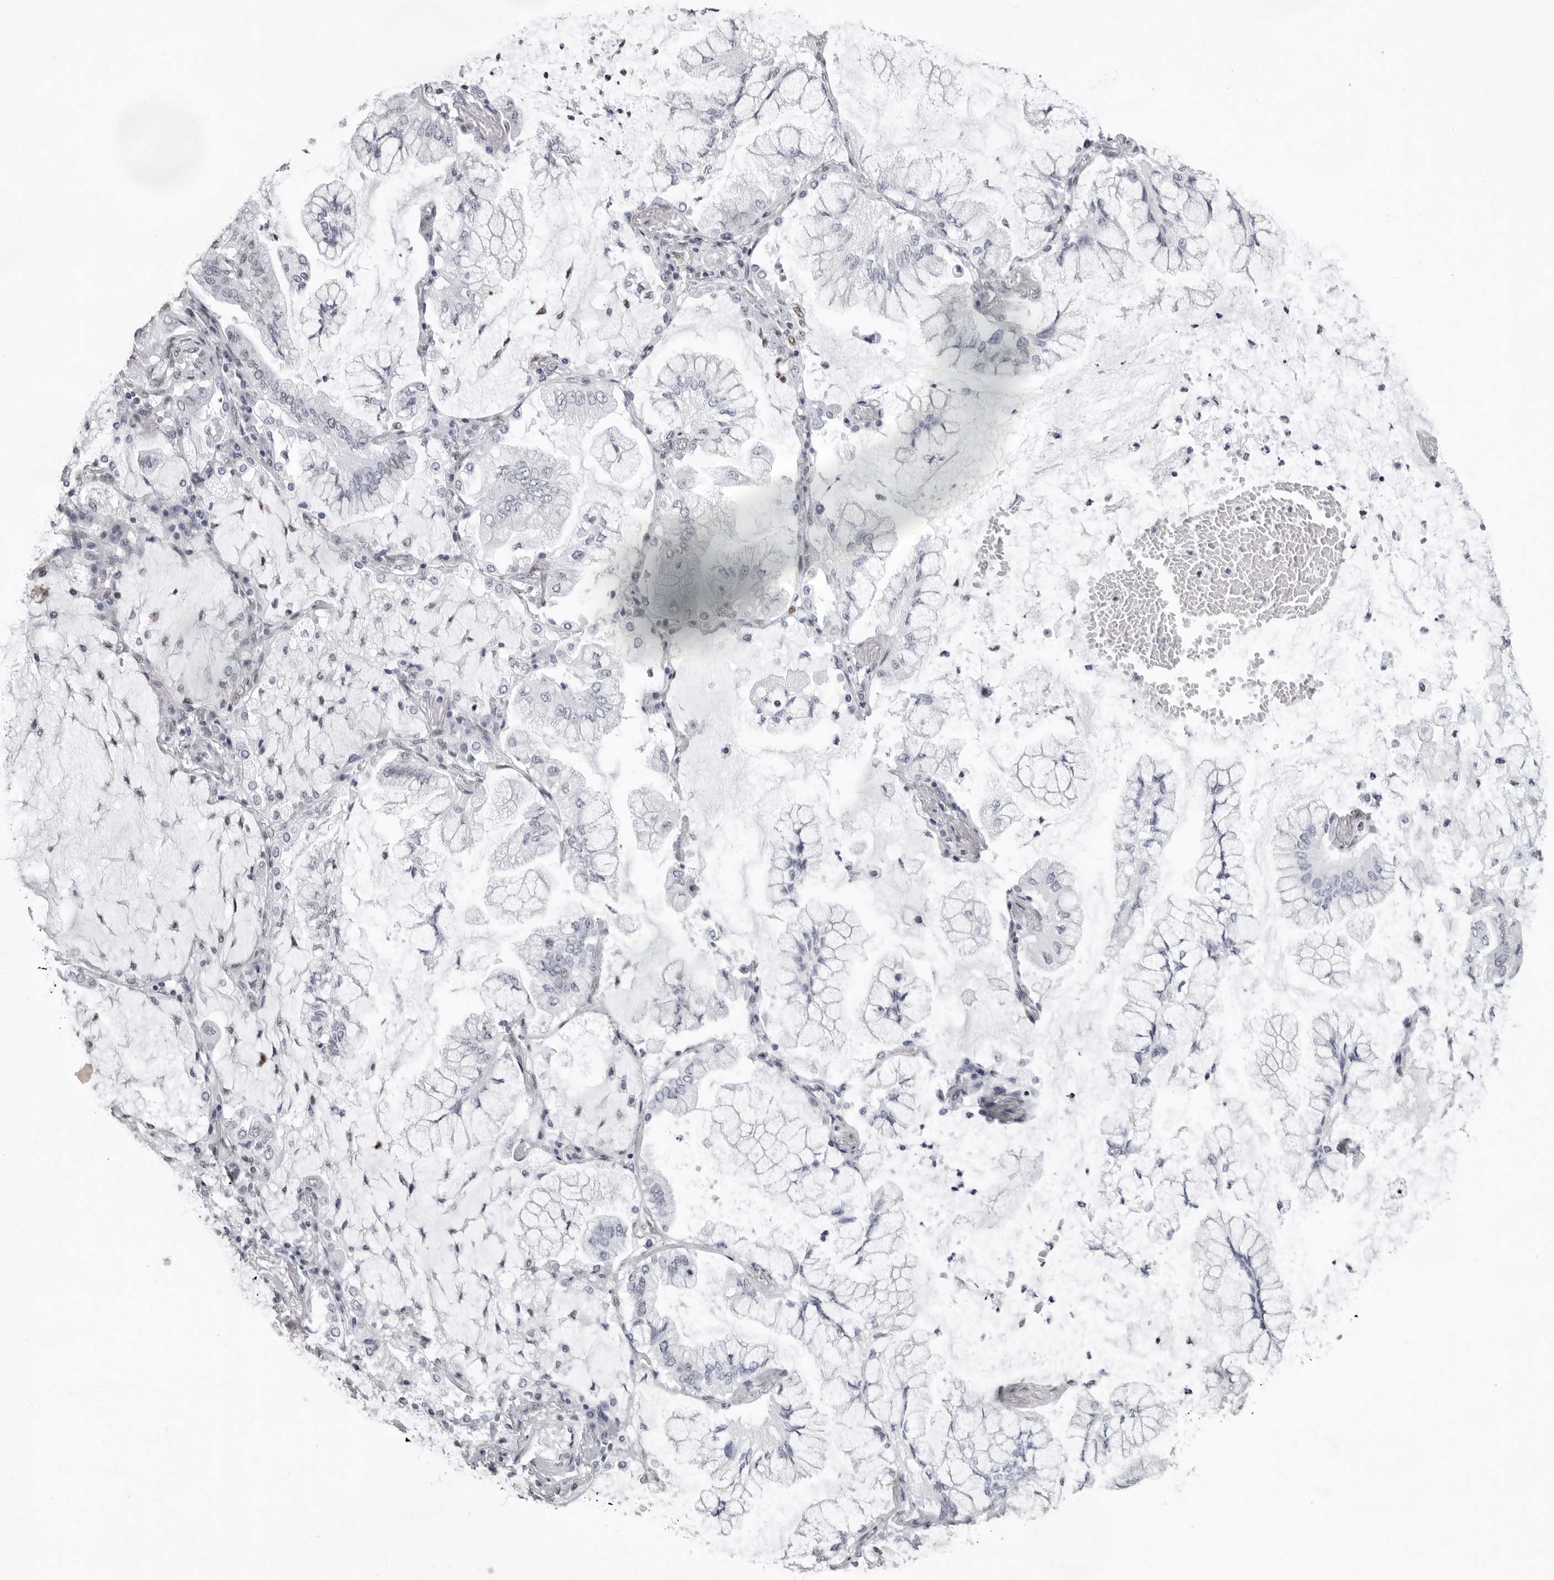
{"staining": {"intensity": "moderate", "quantity": "<25%", "location": "nuclear"}, "tissue": "lung cancer", "cell_type": "Tumor cells", "image_type": "cancer", "snomed": [{"axis": "morphology", "description": "Adenocarcinoma, NOS"}, {"axis": "topography", "description": "Lung"}], "caption": "Immunohistochemistry image of adenocarcinoma (lung) stained for a protein (brown), which demonstrates low levels of moderate nuclear positivity in approximately <25% of tumor cells.", "gene": "IRF2BP2", "patient": {"sex": "female", "age": 70}}